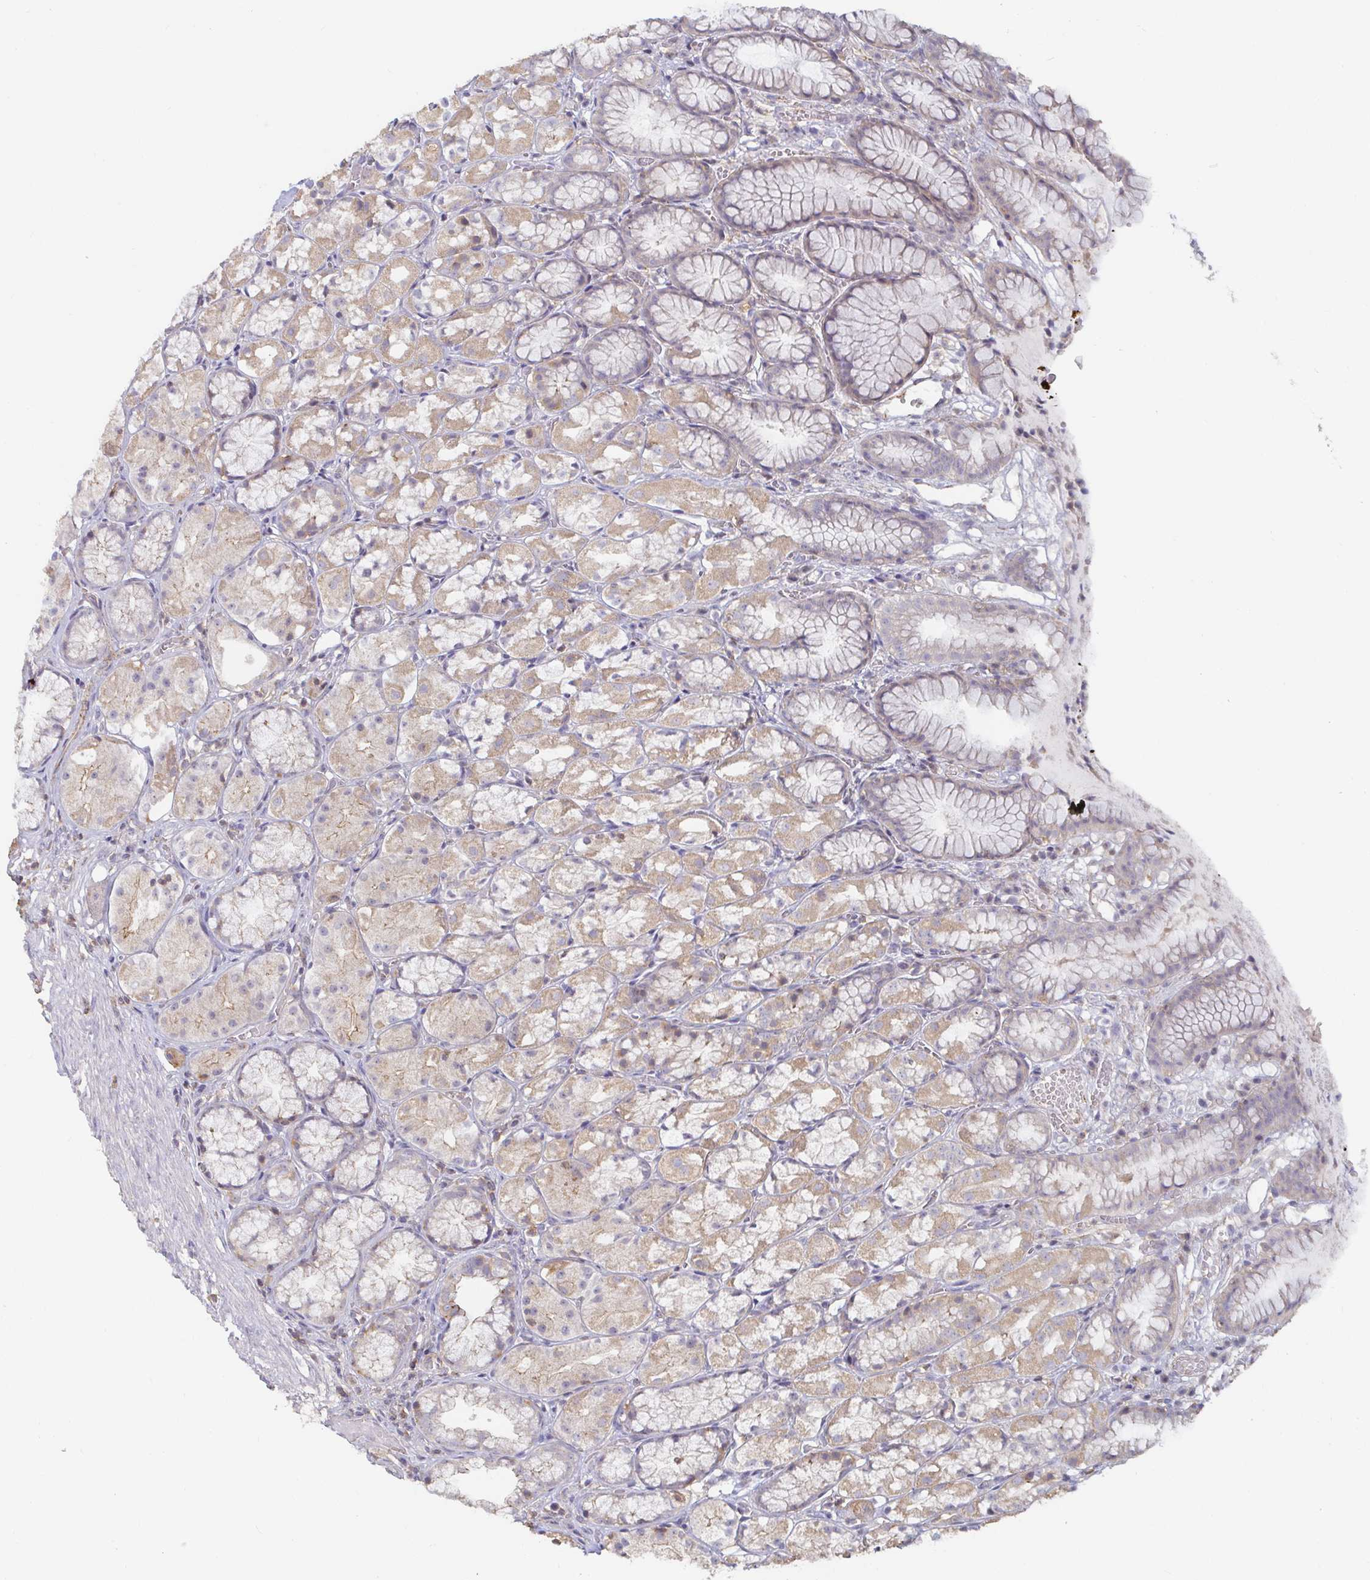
{"staining": {"intensity": "weak", "quantity": "25%-75%", "location": "cytoplasmic/membranous"}, "tissue": "stomach", "cell_type": "Glandular cells", "image_type": "normal", "snomed": [{"axis": "morphology", "description": "Normal tissue, NOS"}, {"axis": "topography", "description": "Stomach"}], "caption": "Immunohistochemistry image of unremarkable stomach: stomach stained using immunohistochemistry demonstrates low levels of weak protein expression localized specifically in the cytoplasmic/membranous of glandular cells, appearing as a cytoplasmic/membranous brown color.", "gene": "CDH18", "patient": {"sex": "male", "age": 70}}